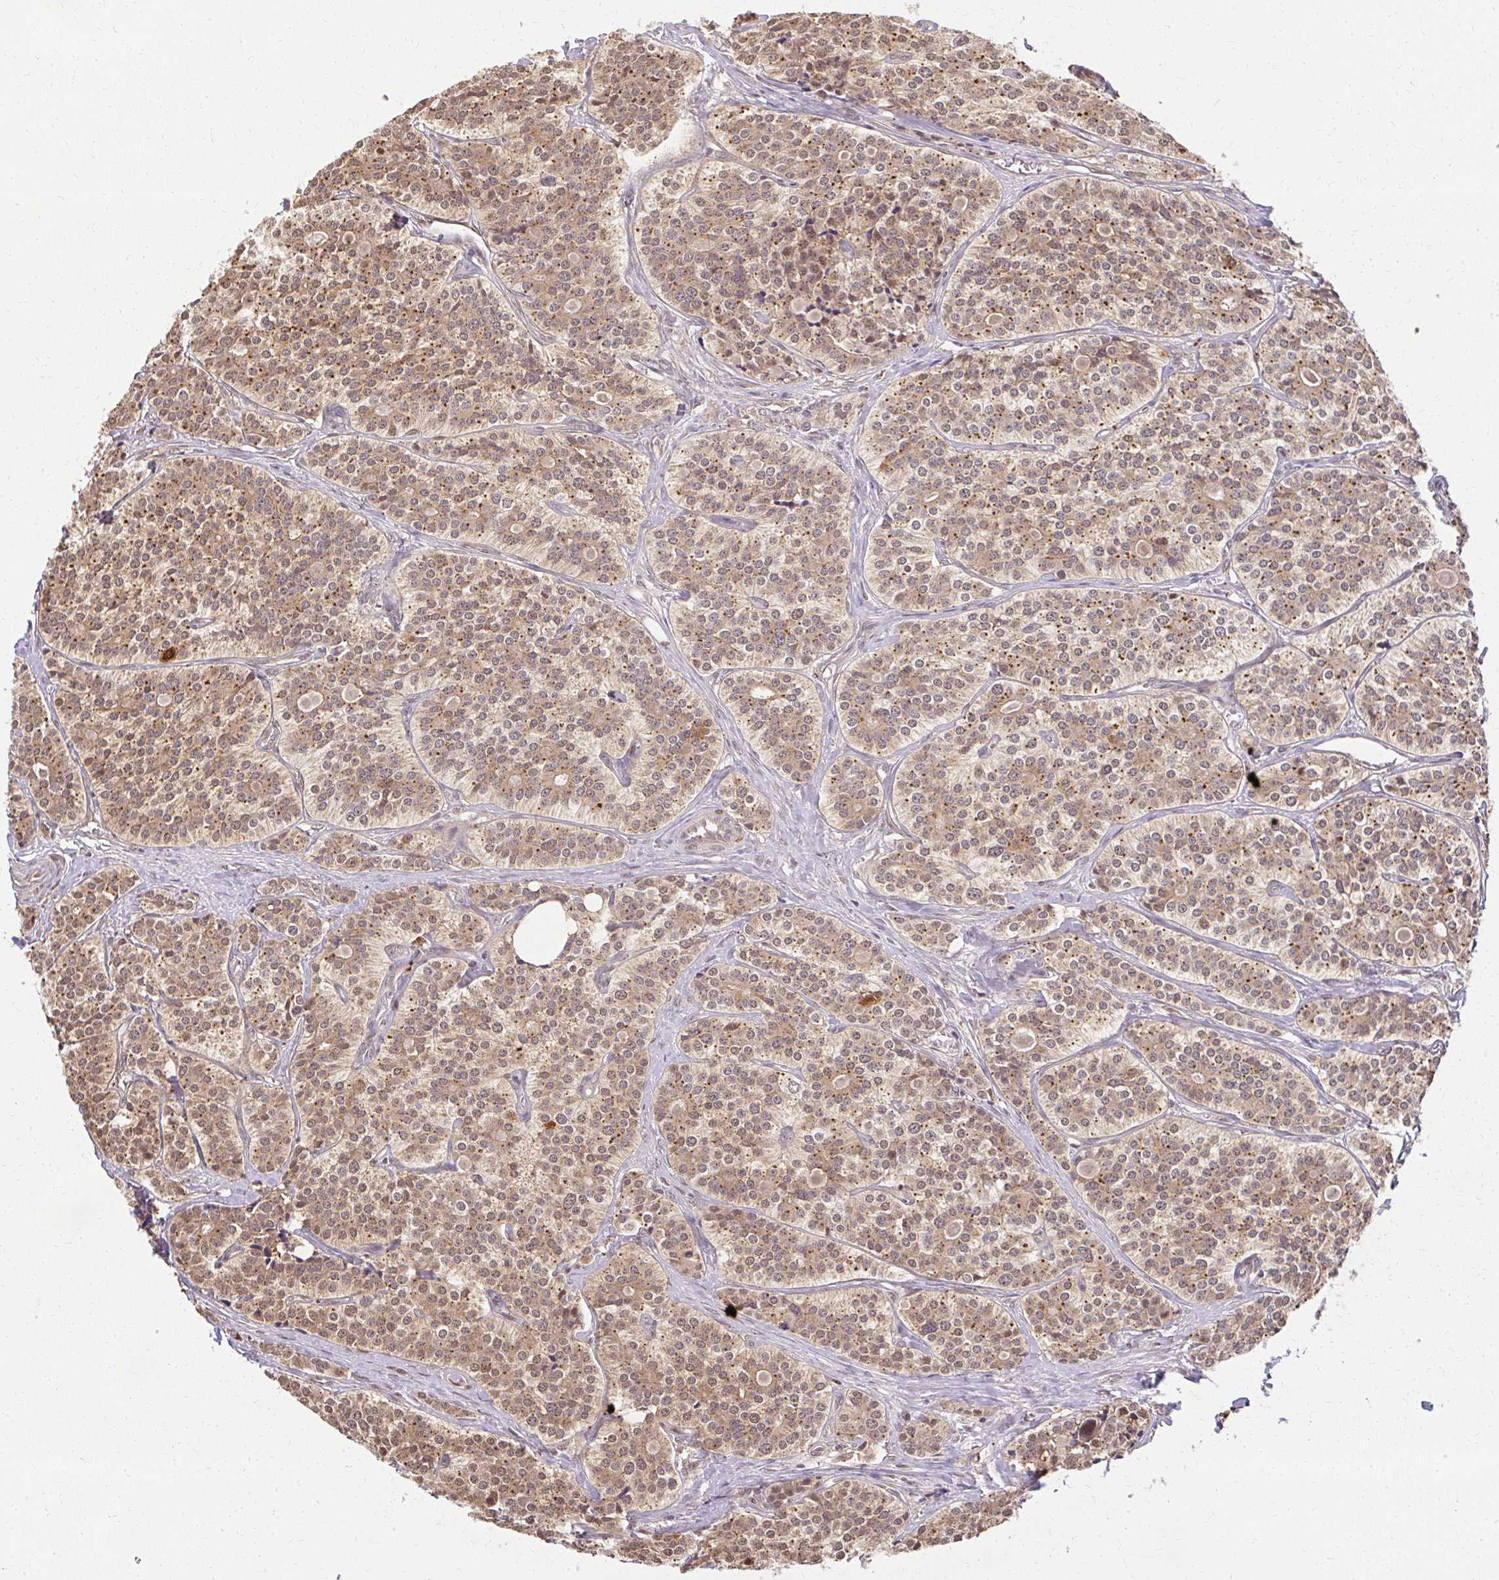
{"staining": {"intensity": "moderate", "quantity": ">75%", "location": "cytoplasmic/membranous,nuclear"}, "tissue": "carcinoid", "cell_type": "Tumor cells", "image_type": "cancer", "snomed": [{"axis": "morphology", "description": "Carcinoid, malignant, NOS"}, {"axis": "topography", "description": "Small intestine"}], "caption": "The micrograph displays immunohistochemical staining of carcinoid (malignant). There is moderate cytoplasmic/membranous and nuclear positivity is seen in about >75% of tumor cells. (DAB IHC, brown staining for protein, blue staining for nuclei).", "gene": "LARS2", "patient": {"sex": "male", "age": 63}}